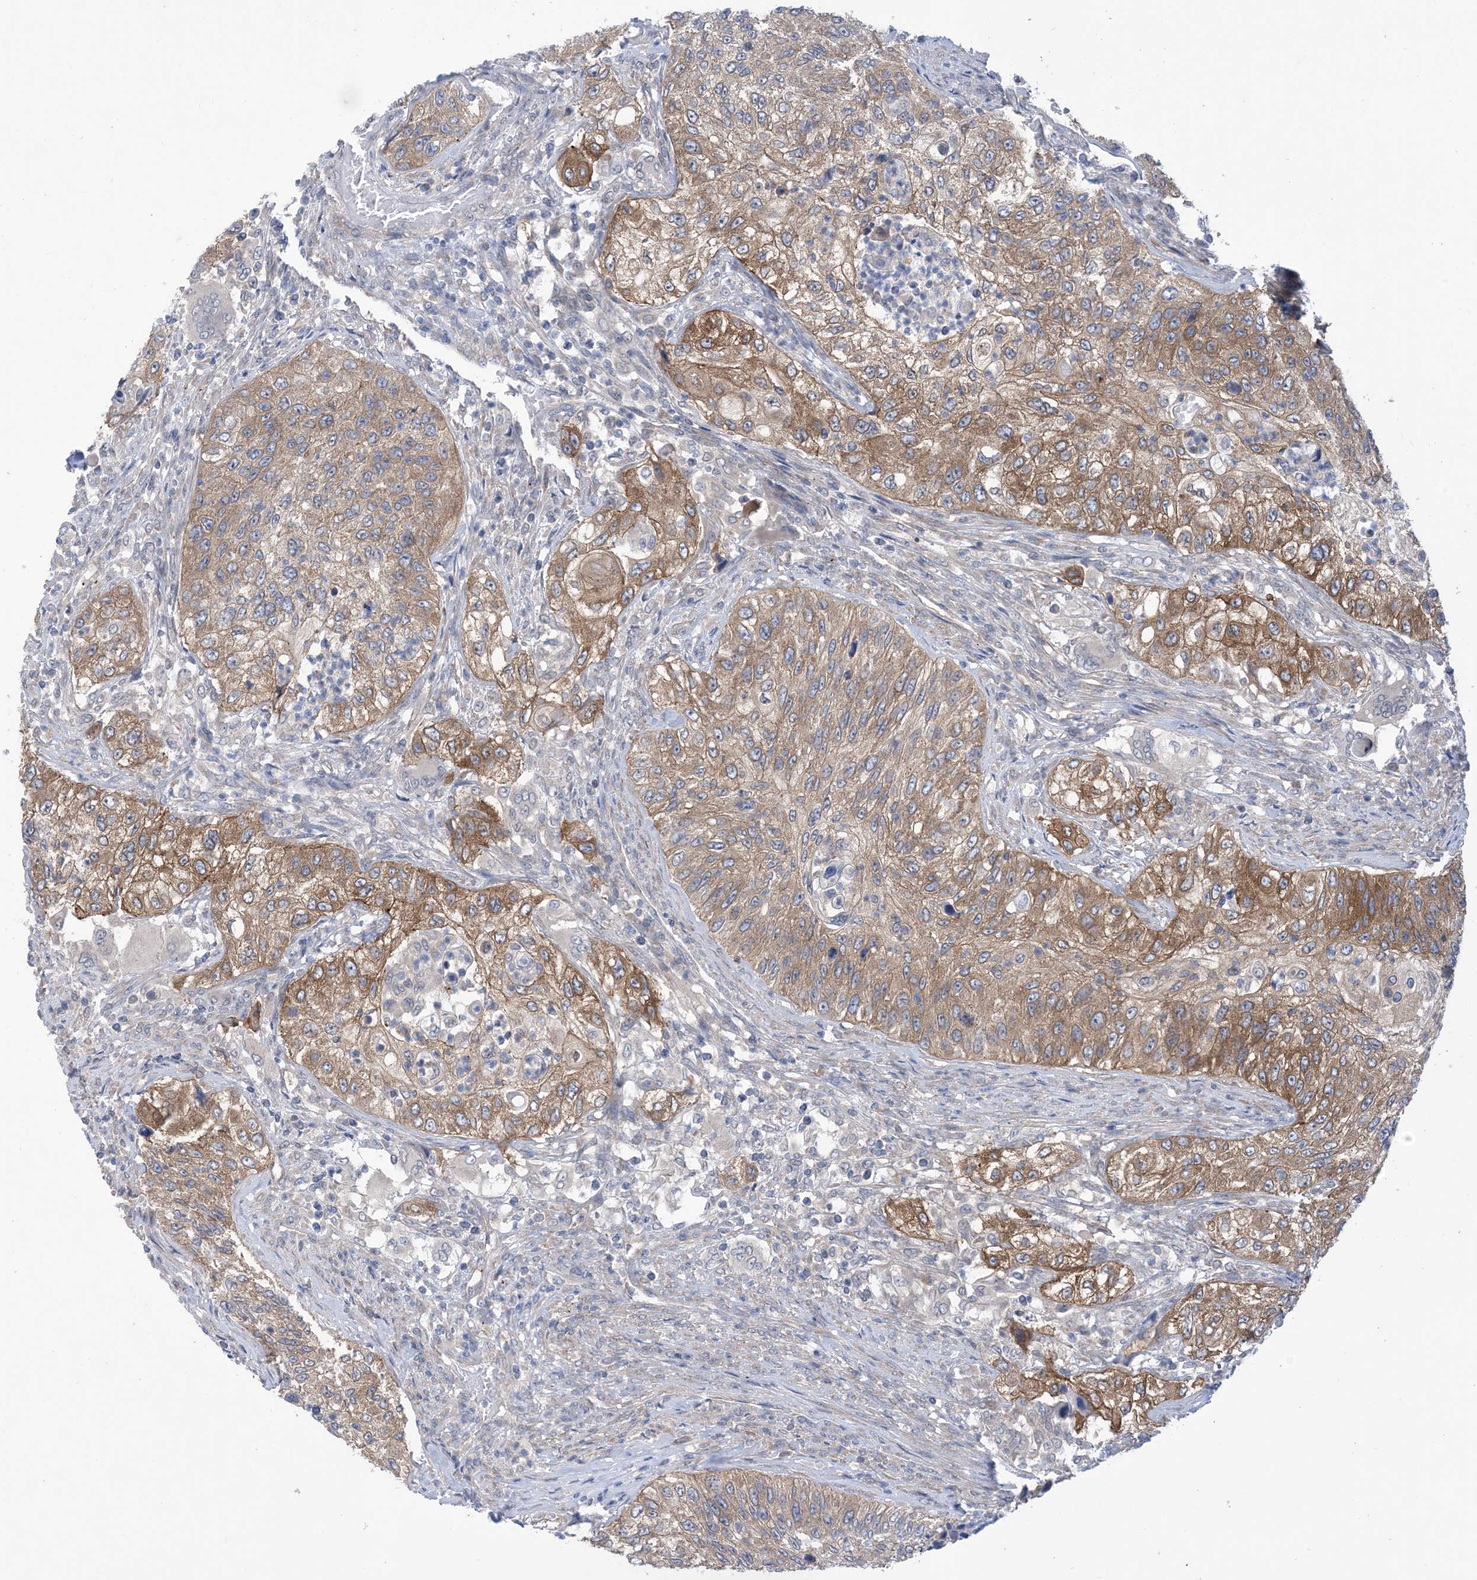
{"staining": {"intensity": "moderate", "quantity": ">75%", "location": "cytoplasmic/membranous"}, "tissue": "urothelial cancer", "cell_type": "Tumor cells", "image_type": "cancer", "snomed": [{"axis": "morphology", "description": "Urothelial carcinoma, High grade"}, {"axis": "topography", "description": "Urinary bladder"}], "caption": "Immunohistochemical staining of high-grade urothelial carcinoma exhibits medium levels of moderate cytoplasmic/membranous protein staining in about >75% of tumor cells. (Stains: DAB (3,3'-diaminobenzidine) in brown, nuclei in blue, Microscopy: brightfield microscopy at high magnification).", "gene": "EHBP1", "patient": {"sex": "female", "age": 60}}